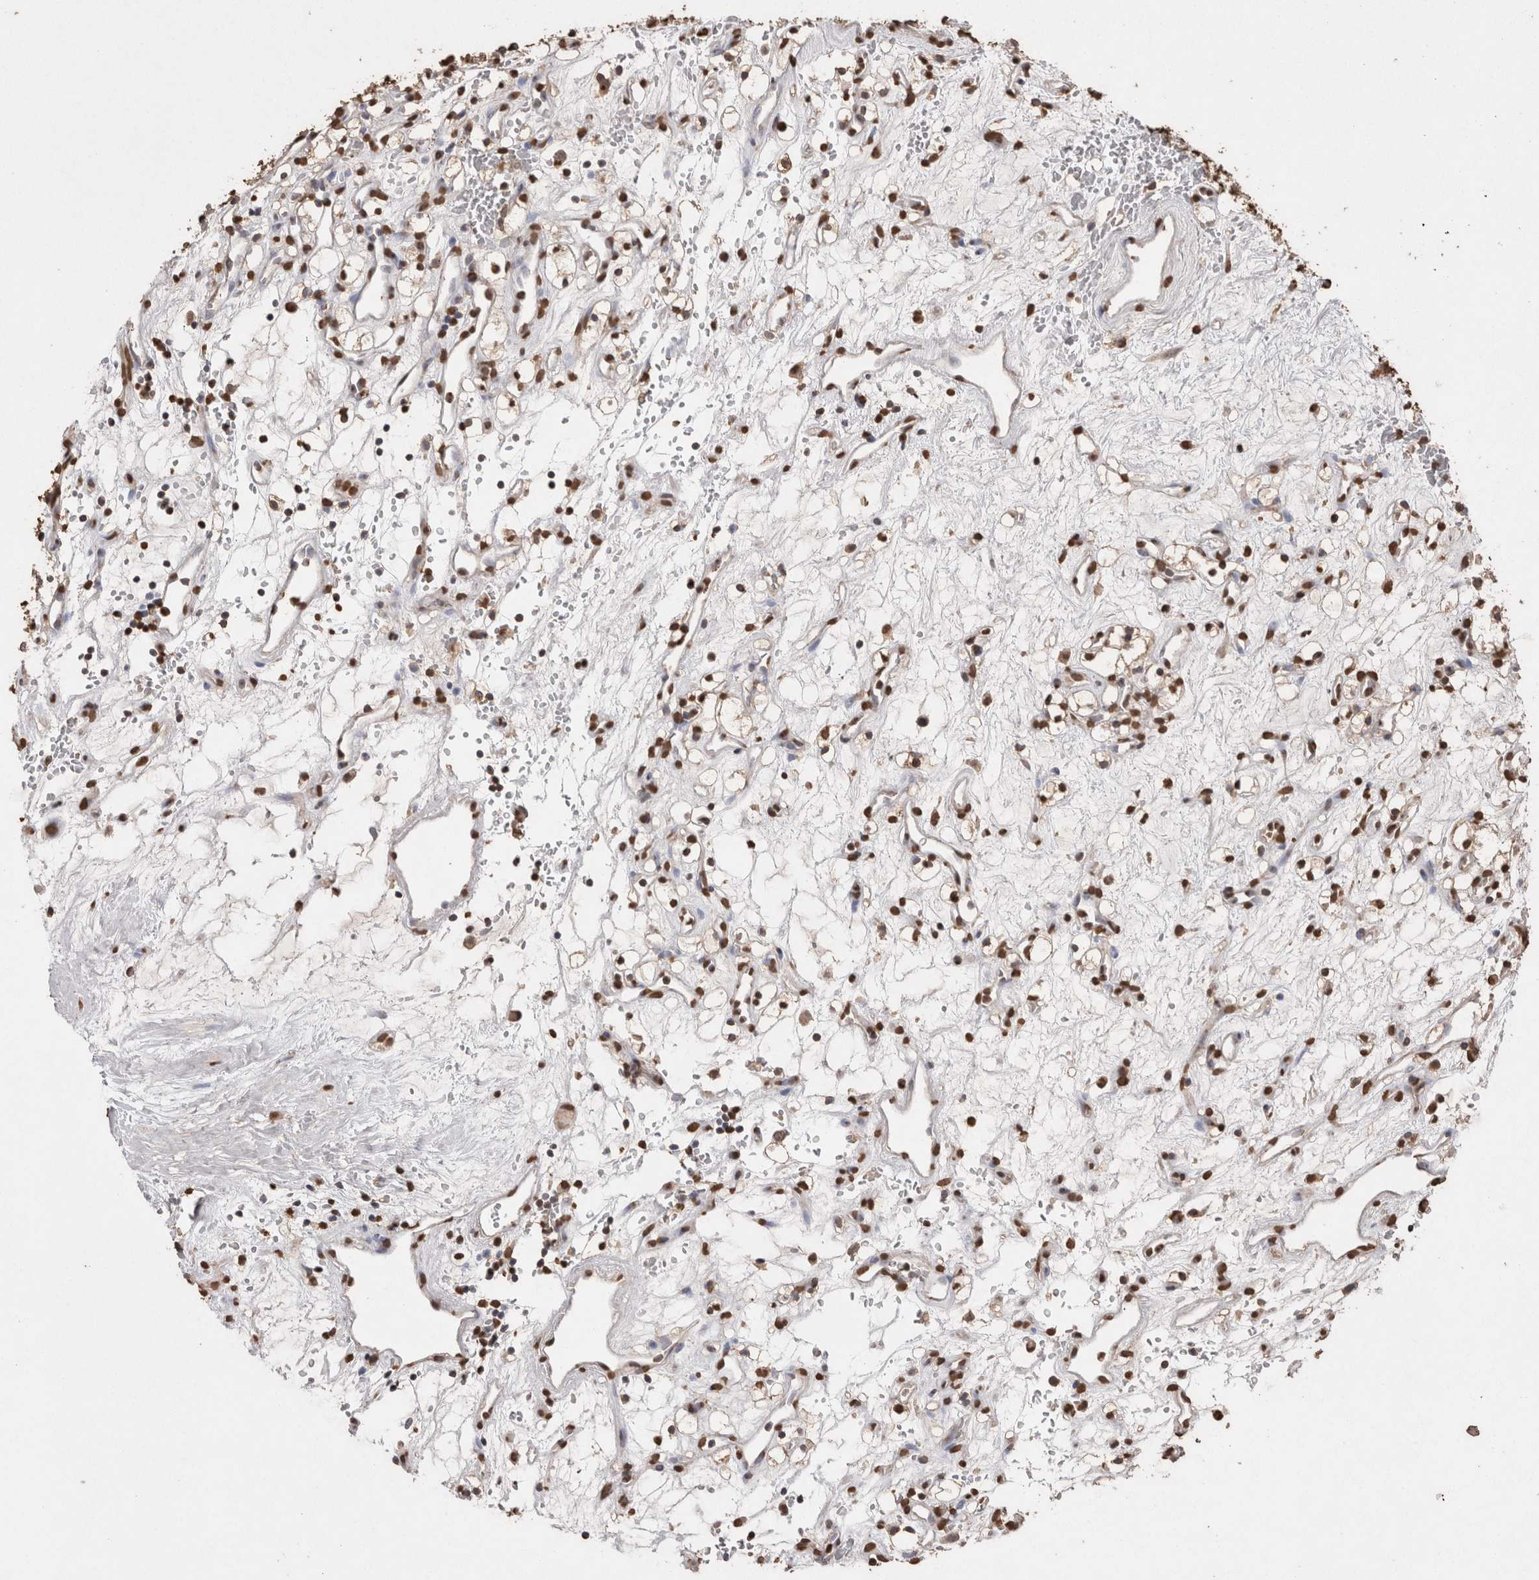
{"staining": {"intensity": "moderate", "quantity": ">75%", "location": "nuclear"}, "tissue": "renal cancer", "cell_type": "Tumor cells", "image_type": "cancer", "snomed": [{"axis": "morphology", "description": "Adenocarcinoma, NOS"}, {"axis": "topography", "description": "Kidney"}], "caption": "High-magnification brightfield microscopy of adenocarcinoma (renal) stained with DAB (brown) and counterstained with hematoxylin (blue). tumor cells exhibit moderate nuclear staining is appreciated in approximately>75% of cells.", "gene": "POU5F1", "patient": {"sex": "female", "age": 60}}